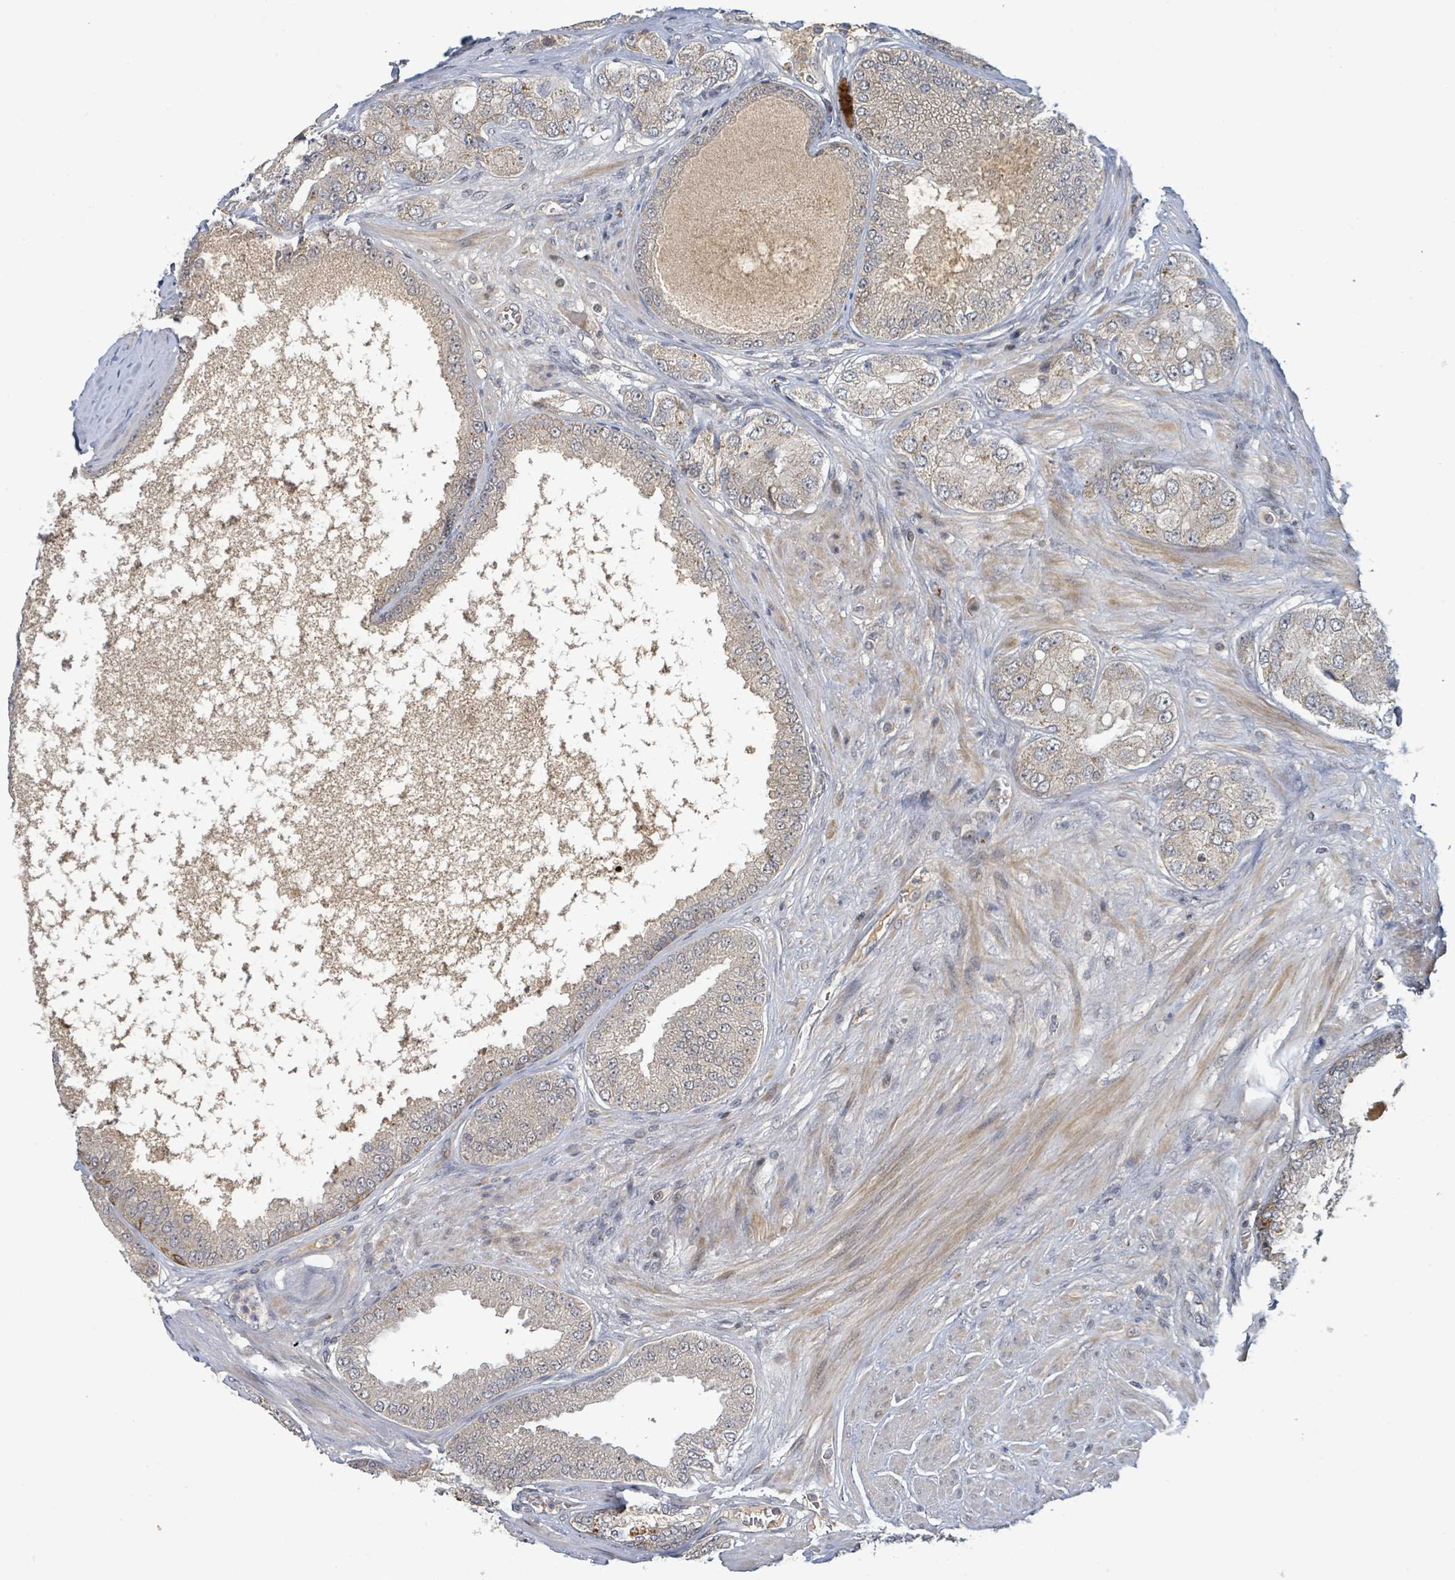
{"staining": {"intensity": "negative", "quantity": "none", "location": "none"}, "tissue": "prostate cancer", "cell_type": "Tumor cells", "image_type": "cancer", "snomed": [{"axis": "morphology", "description": "Adenocarcinoma, High grade"}, {"axis": "topography", "description": "Prostate"}], "caption": "The histopathology image exhibits no significant staining in tumor cells of prostate cancer (adenocarcinoma (high-grade)). (IHC, brightfield microscopy, high magnification).", "gene": "ITGA11", "patient": {"sex": "male", "age": 71}}